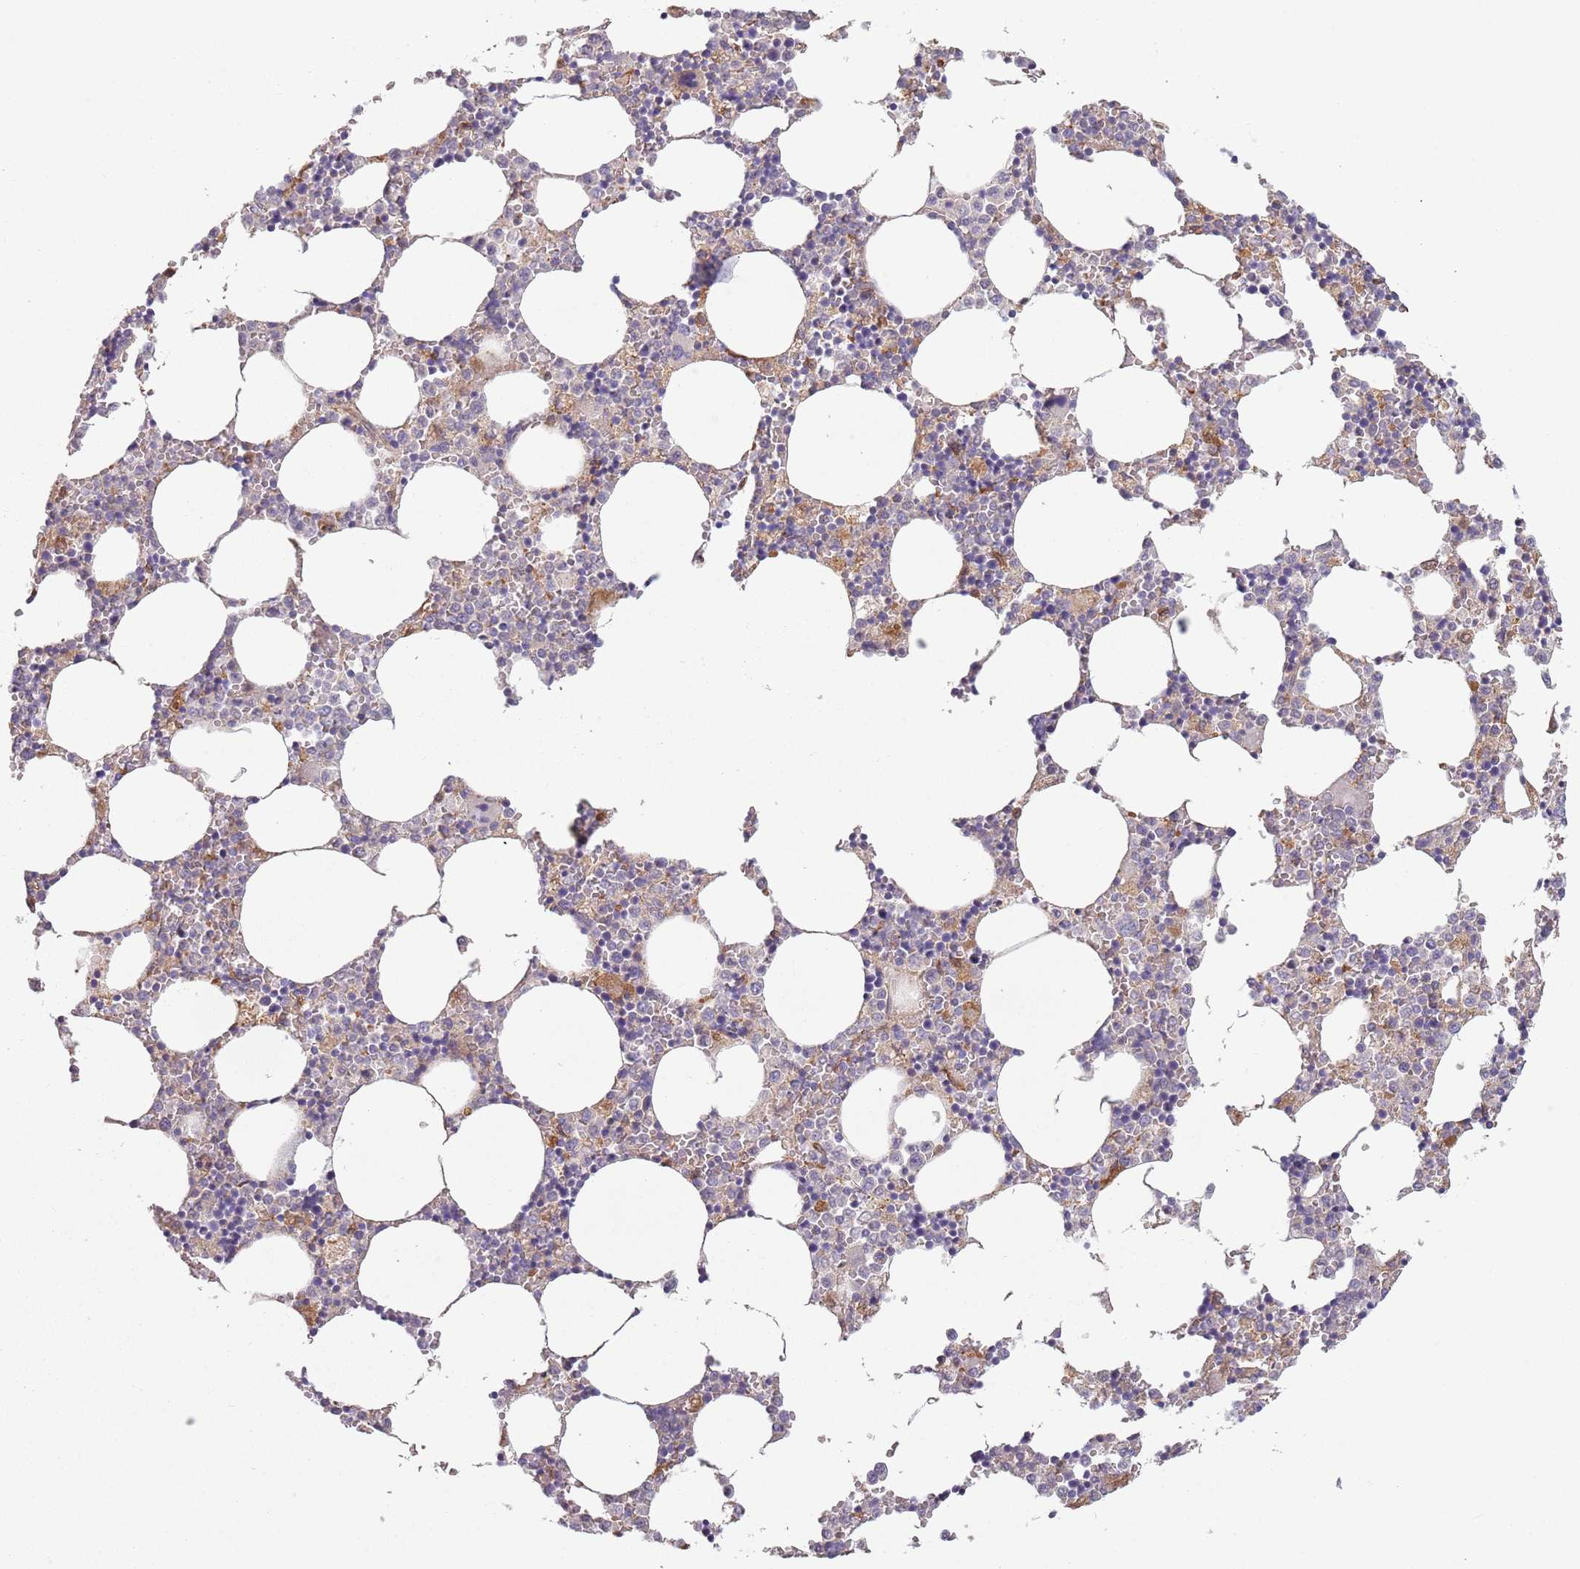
{"staining": {"intensity": "moderate", "quantity": "<25%", "location": "cytoplasmic/membranous"}, "tissue": "bone marrow", "cell_type": "Hematopoietic cells", "image_type": "normal", "snomed": [{"axis": "morphology", "description": "Normal tissue, NOS"}, {"axis": "topography", "description": "Bone marrow"}], "caption": "A histopathology image of bone marrow stained for a protein shows moderate cytoplasmic/membranous brown staining in hematopoietic cells.", "gene": "COQ5", "patient": {"sex": "female", "age": 64}}